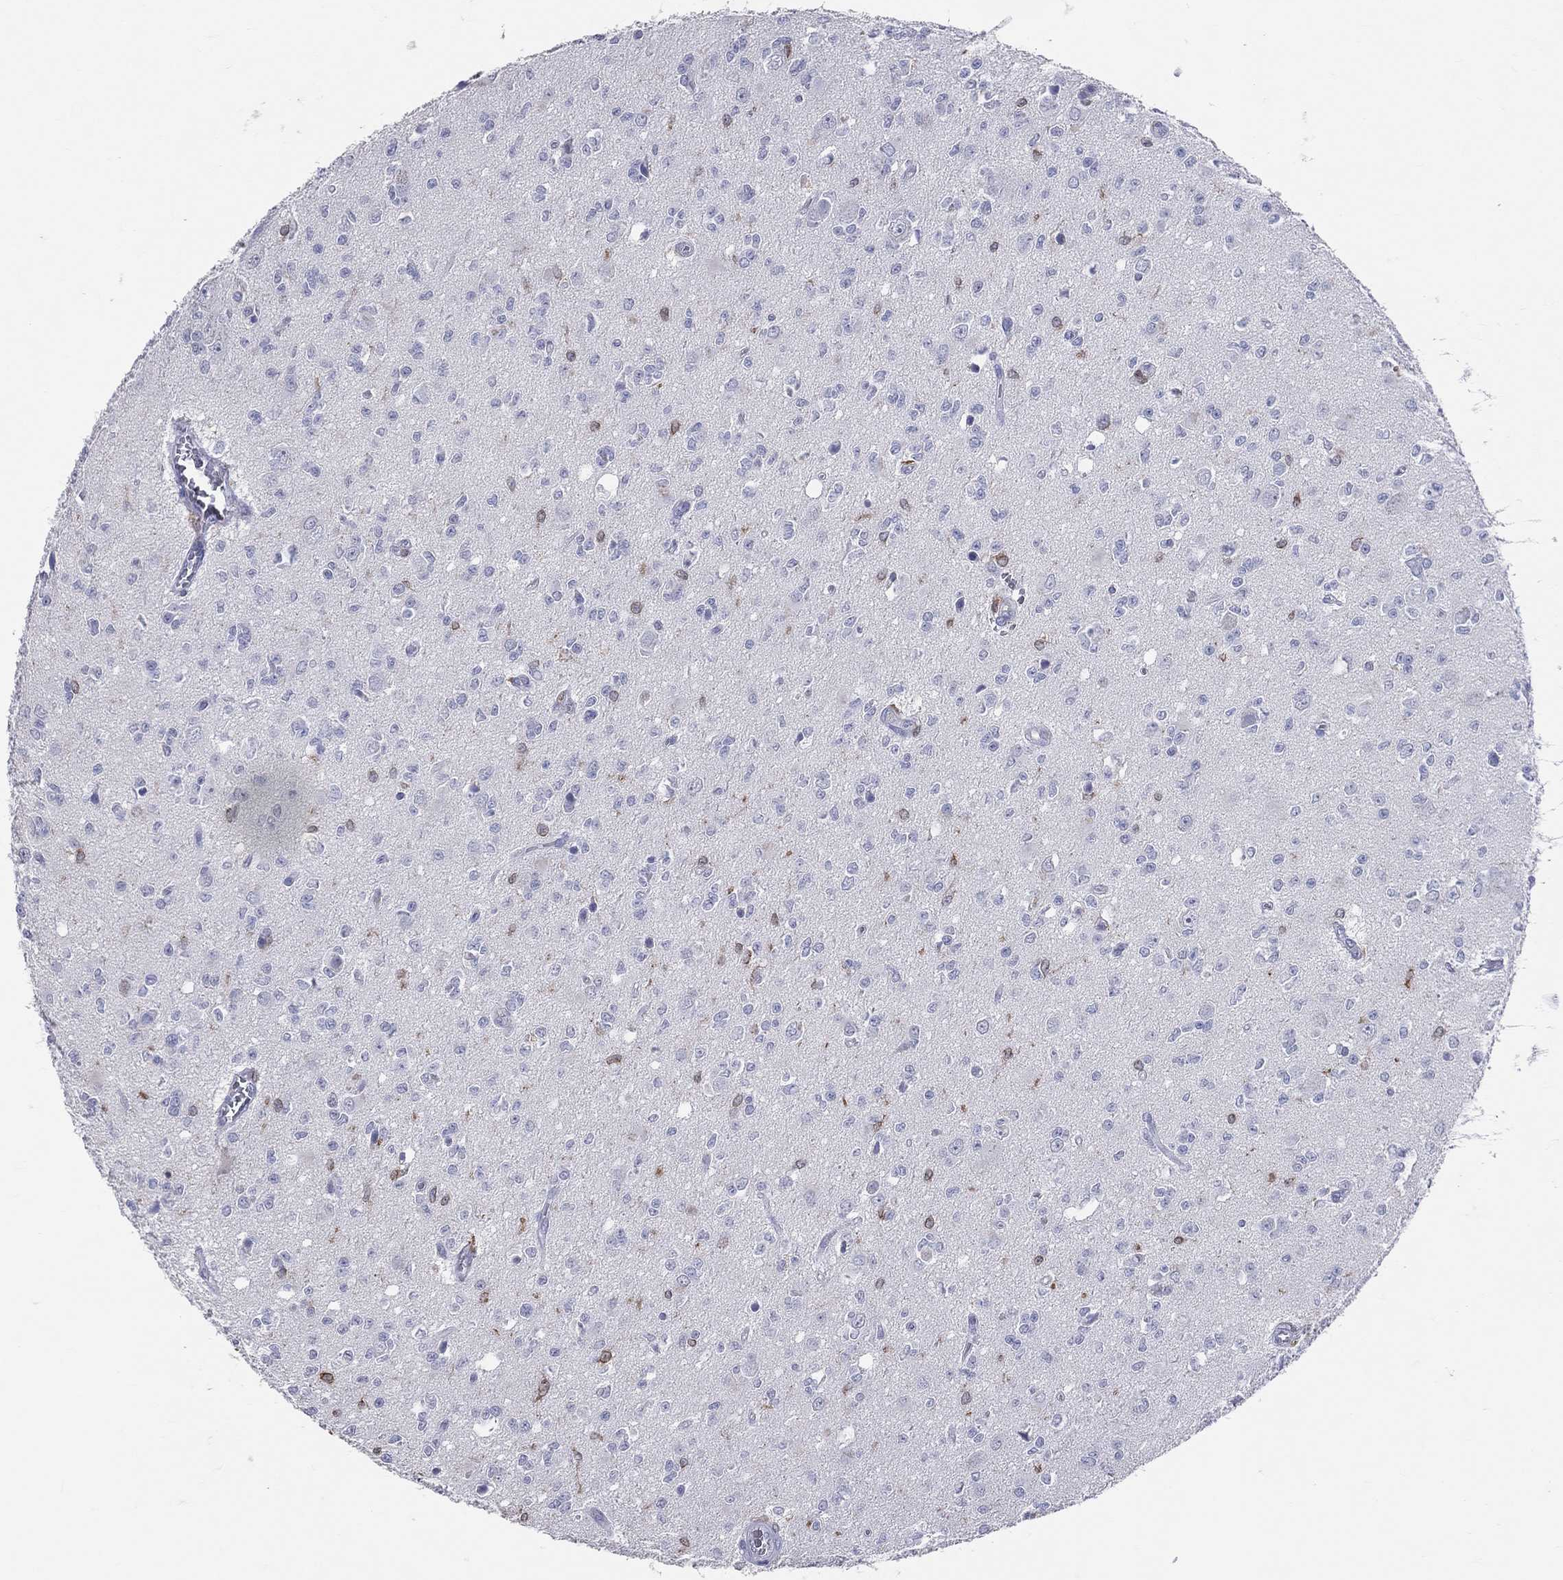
{"staining": {"intensity": "negative", "quantity": "none", "location": "none"}, "tissue": "glioma", "cell_type": "Tumor cells", "image_type": "cancer", "snomed": [{"axis": "morphology", "description": "Glioma, malignant, Low grade"}, {"axis": "topography", "description": "Brain"}], "caption": "Immunohistochemistry photomicrograph of neoplastic tissue: glioma stained with DAB (3,3'-diaminobenzidine) shows no significant protein expression in tumor cells. (DAB (3,3'-diaminobenzidine) IHC, high magnification).", "gene": "CD74", "patient": {"sex": "female", "age": 45}}